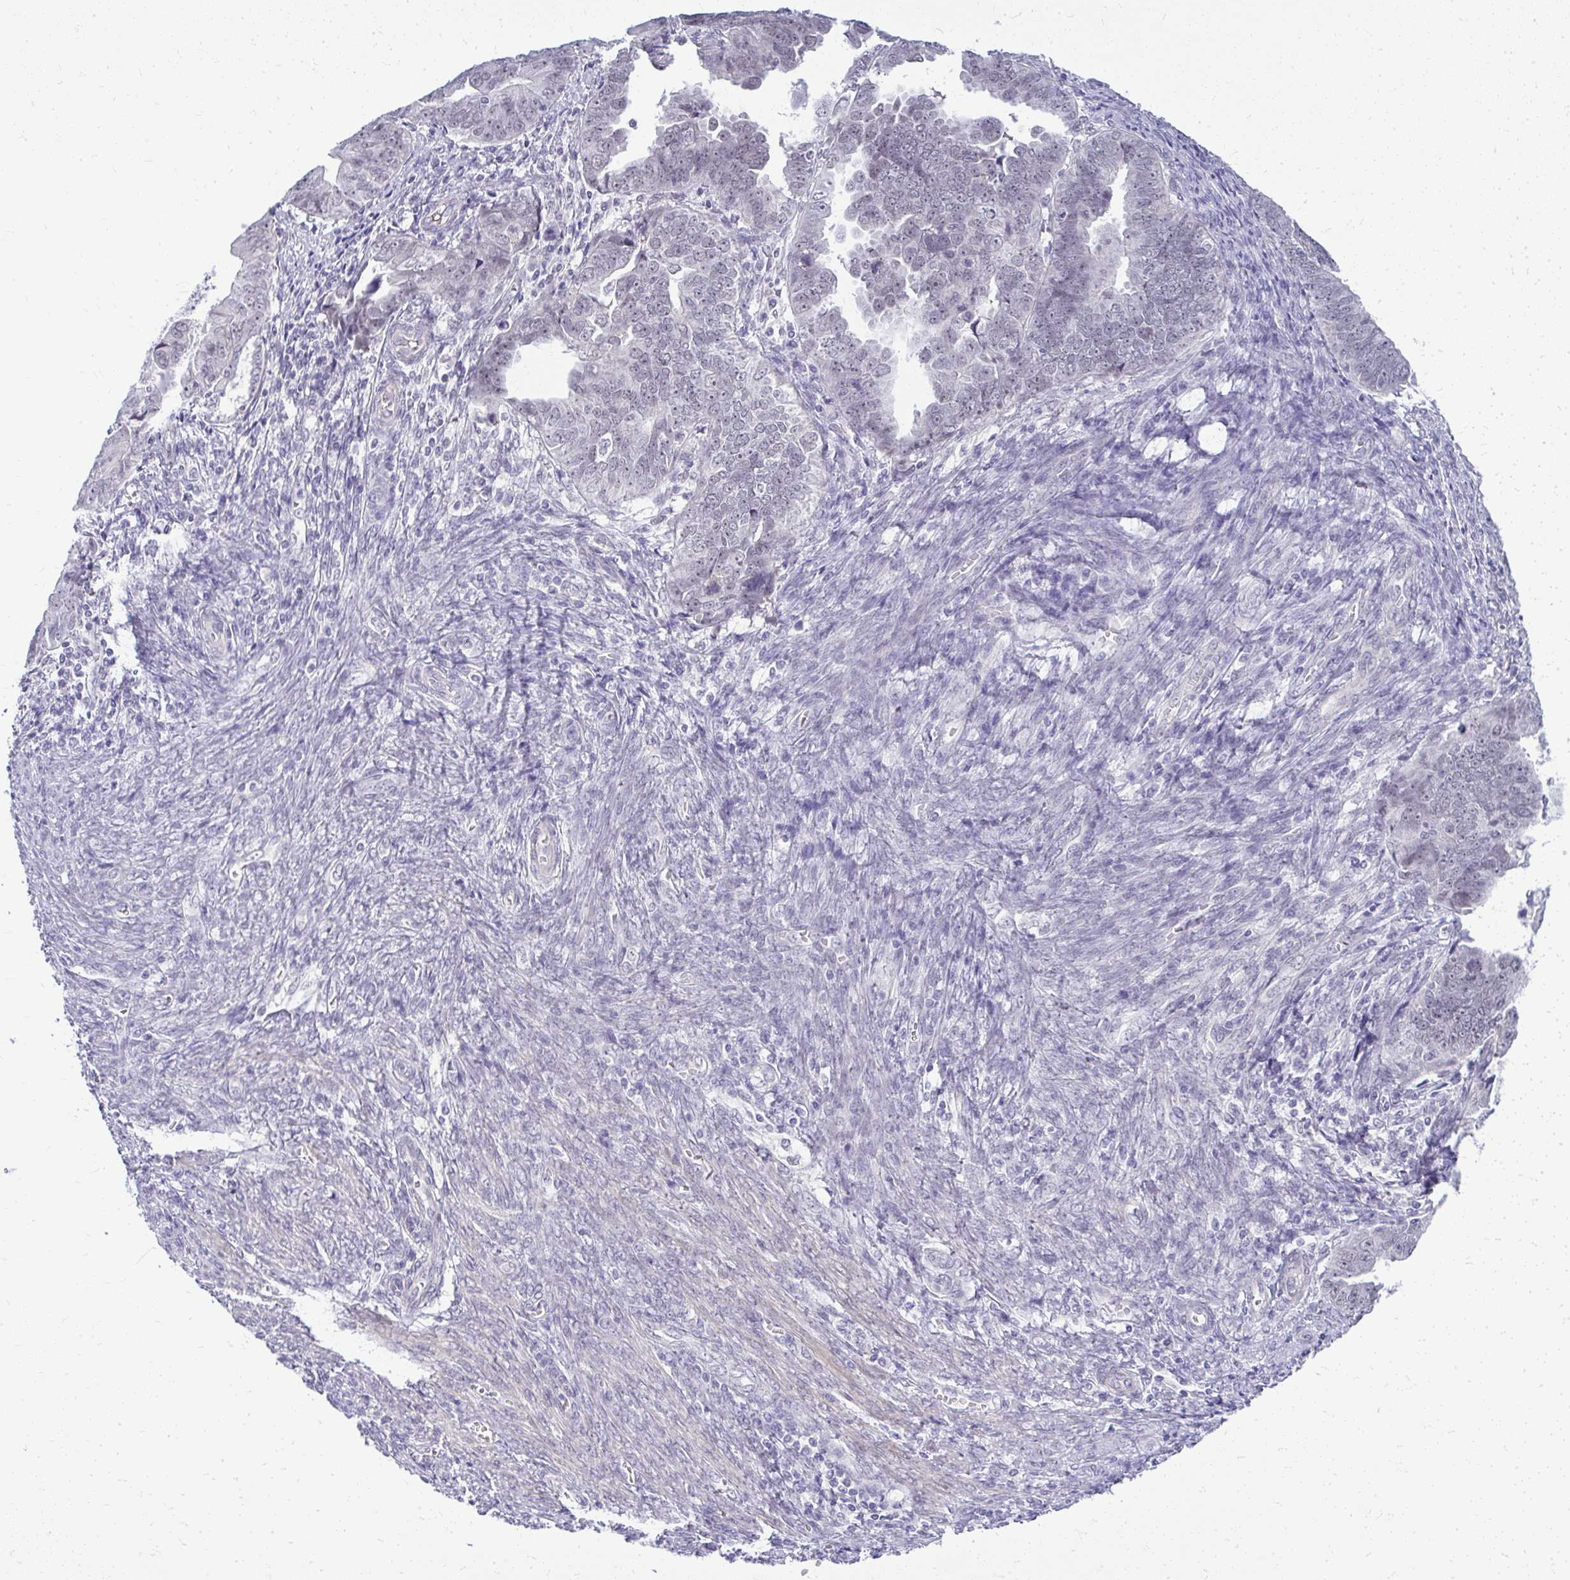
{"staining": {"intensity": "weak", "quantity": "<25%", "location": "nuclear"}, "tissue": "endometrial cancer", "cell_type": "Tumor cells", "image_type": "cancer", "snomed": [{"axis": "morphology", "description": "Adenocarcinoma, NOS"}, {"axis": "topography", "description": "Endometrium"}], "caption": "A high-resolution micrograph shows immunohistochemistry (IHC) staining of endometrial adenocarcinoma, which displays no significant expression in tumor cells.", "gene": "TEX33", "patient": {"sex": "female", "age": 75}}